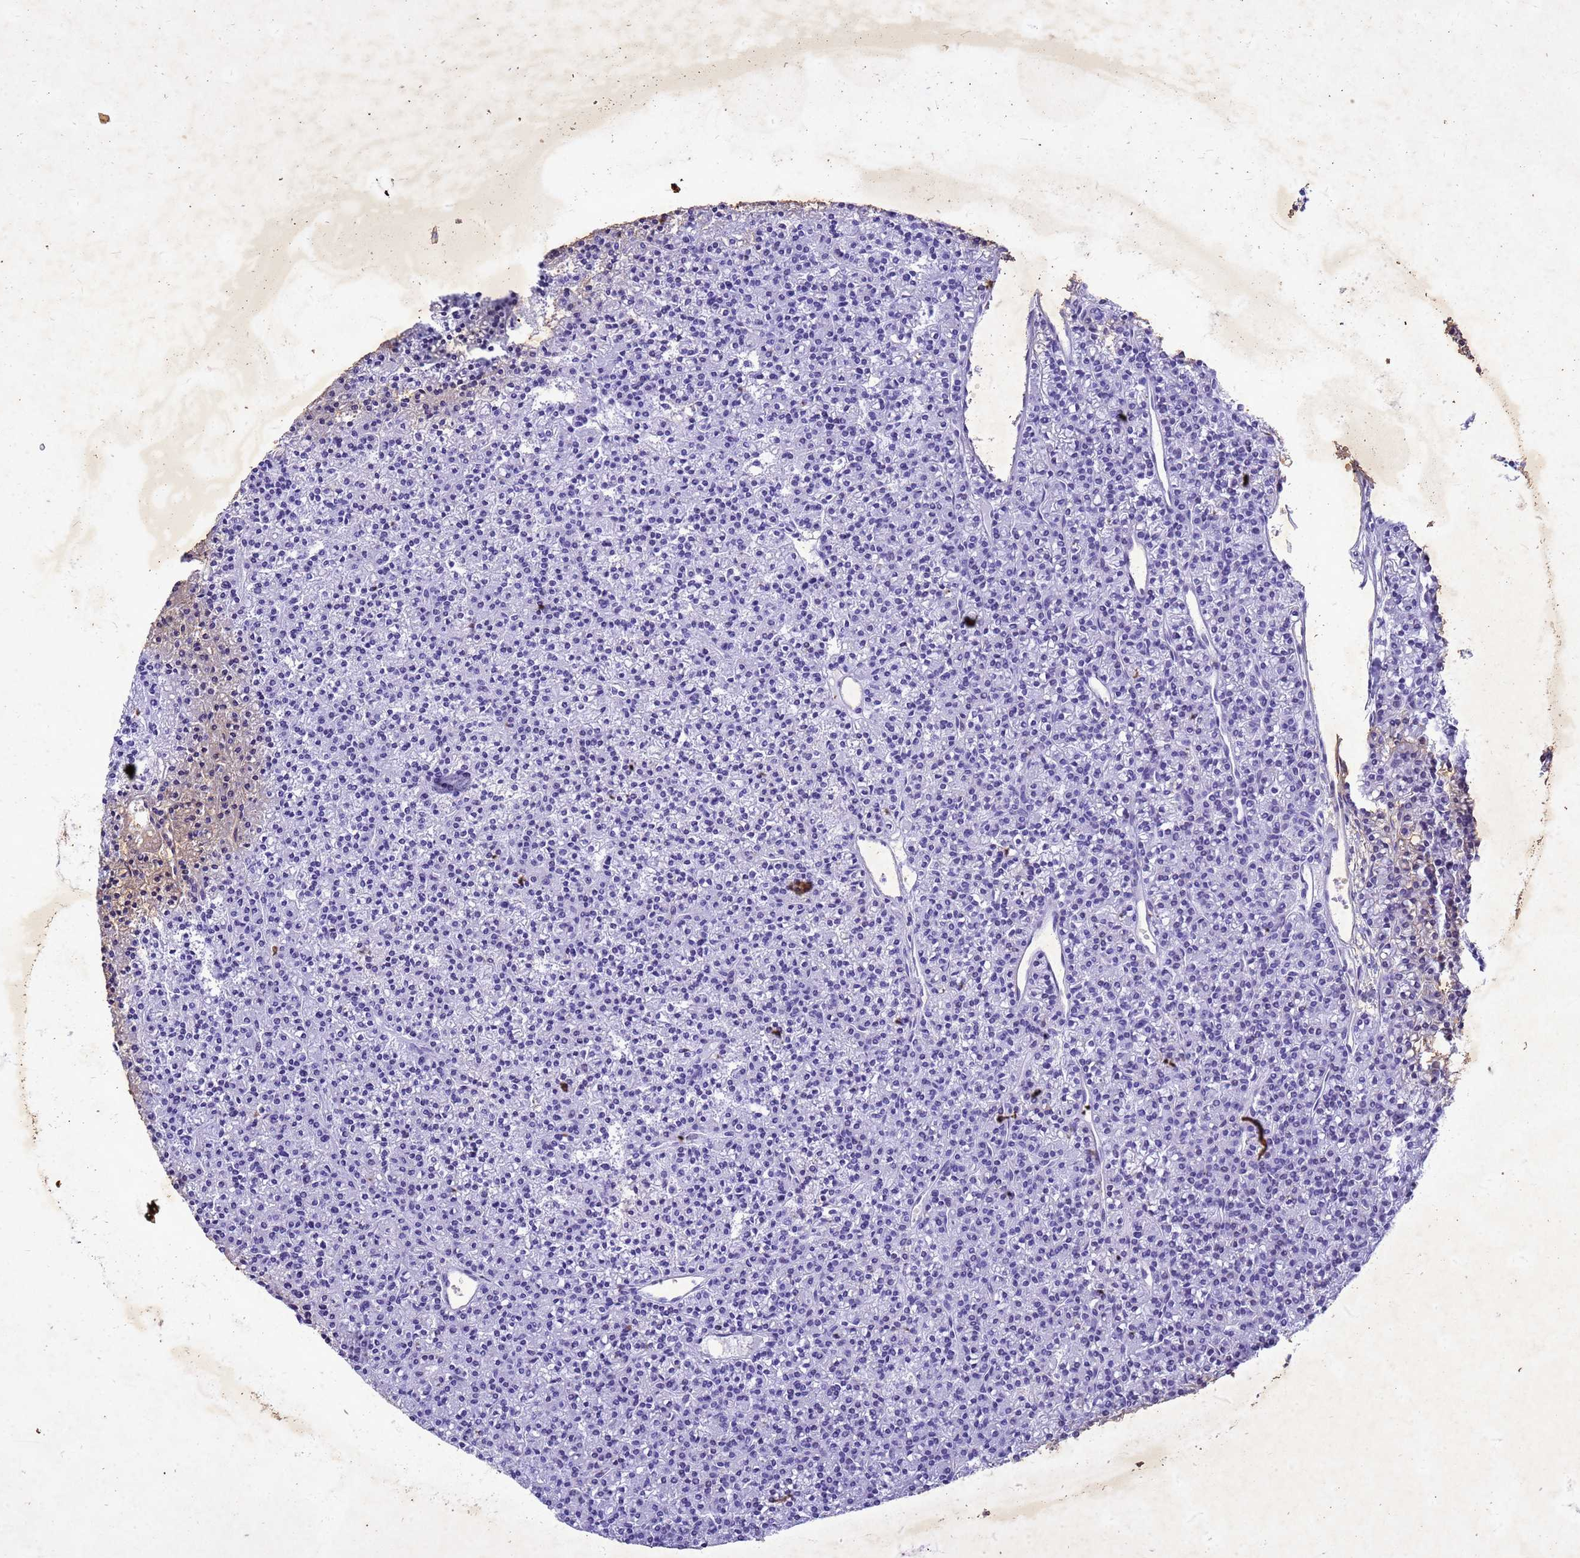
{"staining": {"intensity": "negative", "quantity": "none", "location": "none"}, "tissue": "parathyroid gland", "cell_type": "Glandular cells", "image_type": "normal", "snomed": [{"axis": "morphology", "description": "Normal tissue, NOS"}, {"axis": "topography", "description": "Parathyroid gland"}], "caption": "High magnification brightfield microscopy of benign parathyroid gland stained with DAB (brown) and counterstained with hematoxylin (blue): glandular cells show no significant positivity. (Immunohistochemistry, brightfield microscopy, high magnification).", "gene": "COPS9", "patient": {"sex": "female", "age": 45}}